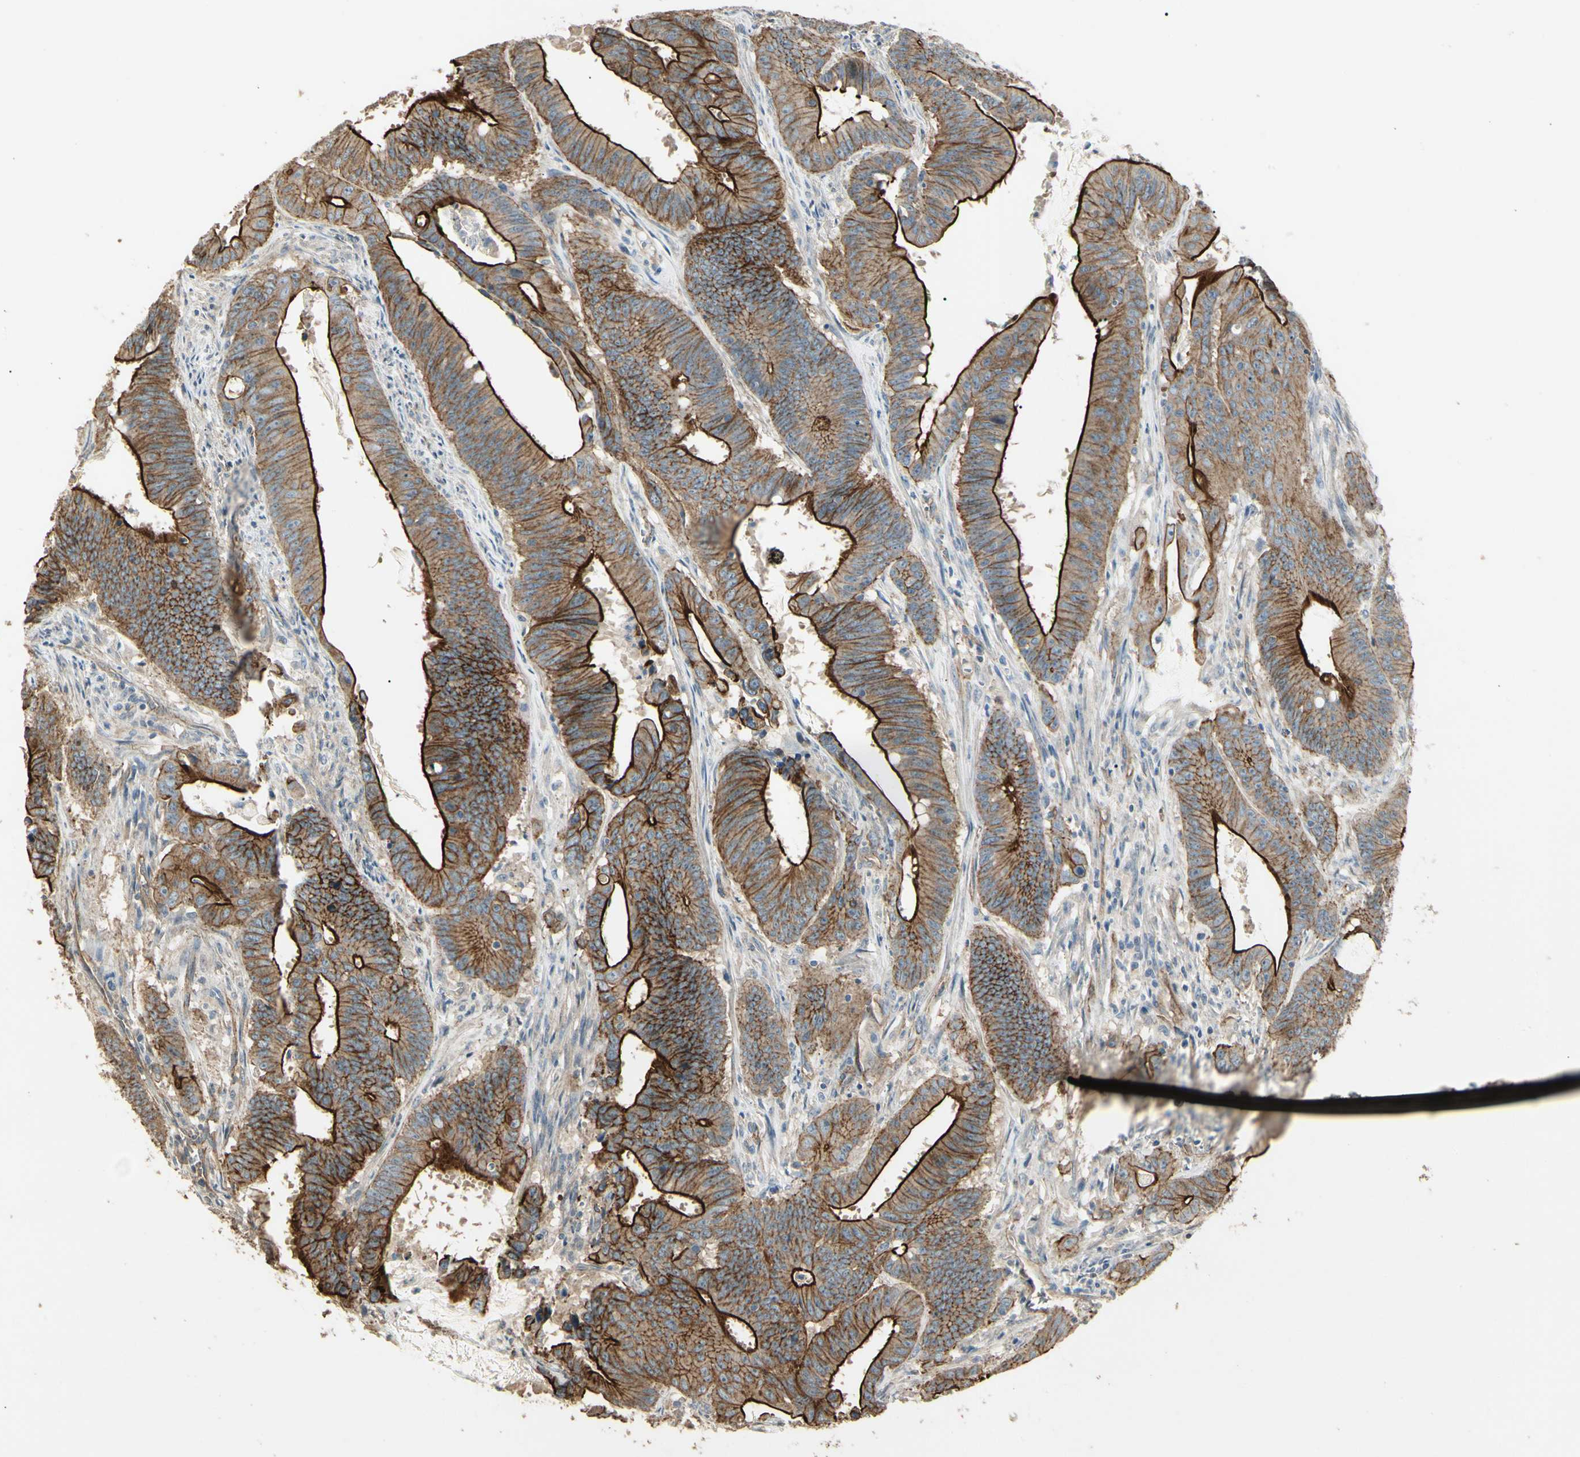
{"staining": {"intensity": "strong", "quantity": ">75%", "location": "cytoplasmic/membranous"}, "tissue": "colorectal cancer", "cell_type": "Tumor cells", "image_type": "cancer", "snomed": [{"axis": "morphology", "description": "Adenocarcinoma, NOS"}, {"axis": "topography", "description": "Colon"}], "caption": "Immunohistochemical staining of colorectal cancer shows high levels of strong cytoplasmic/membranous staining in approximately >75% of tumor cells.", "gene": "RNF180", "patient": {"sex": "male", "age": 45}}